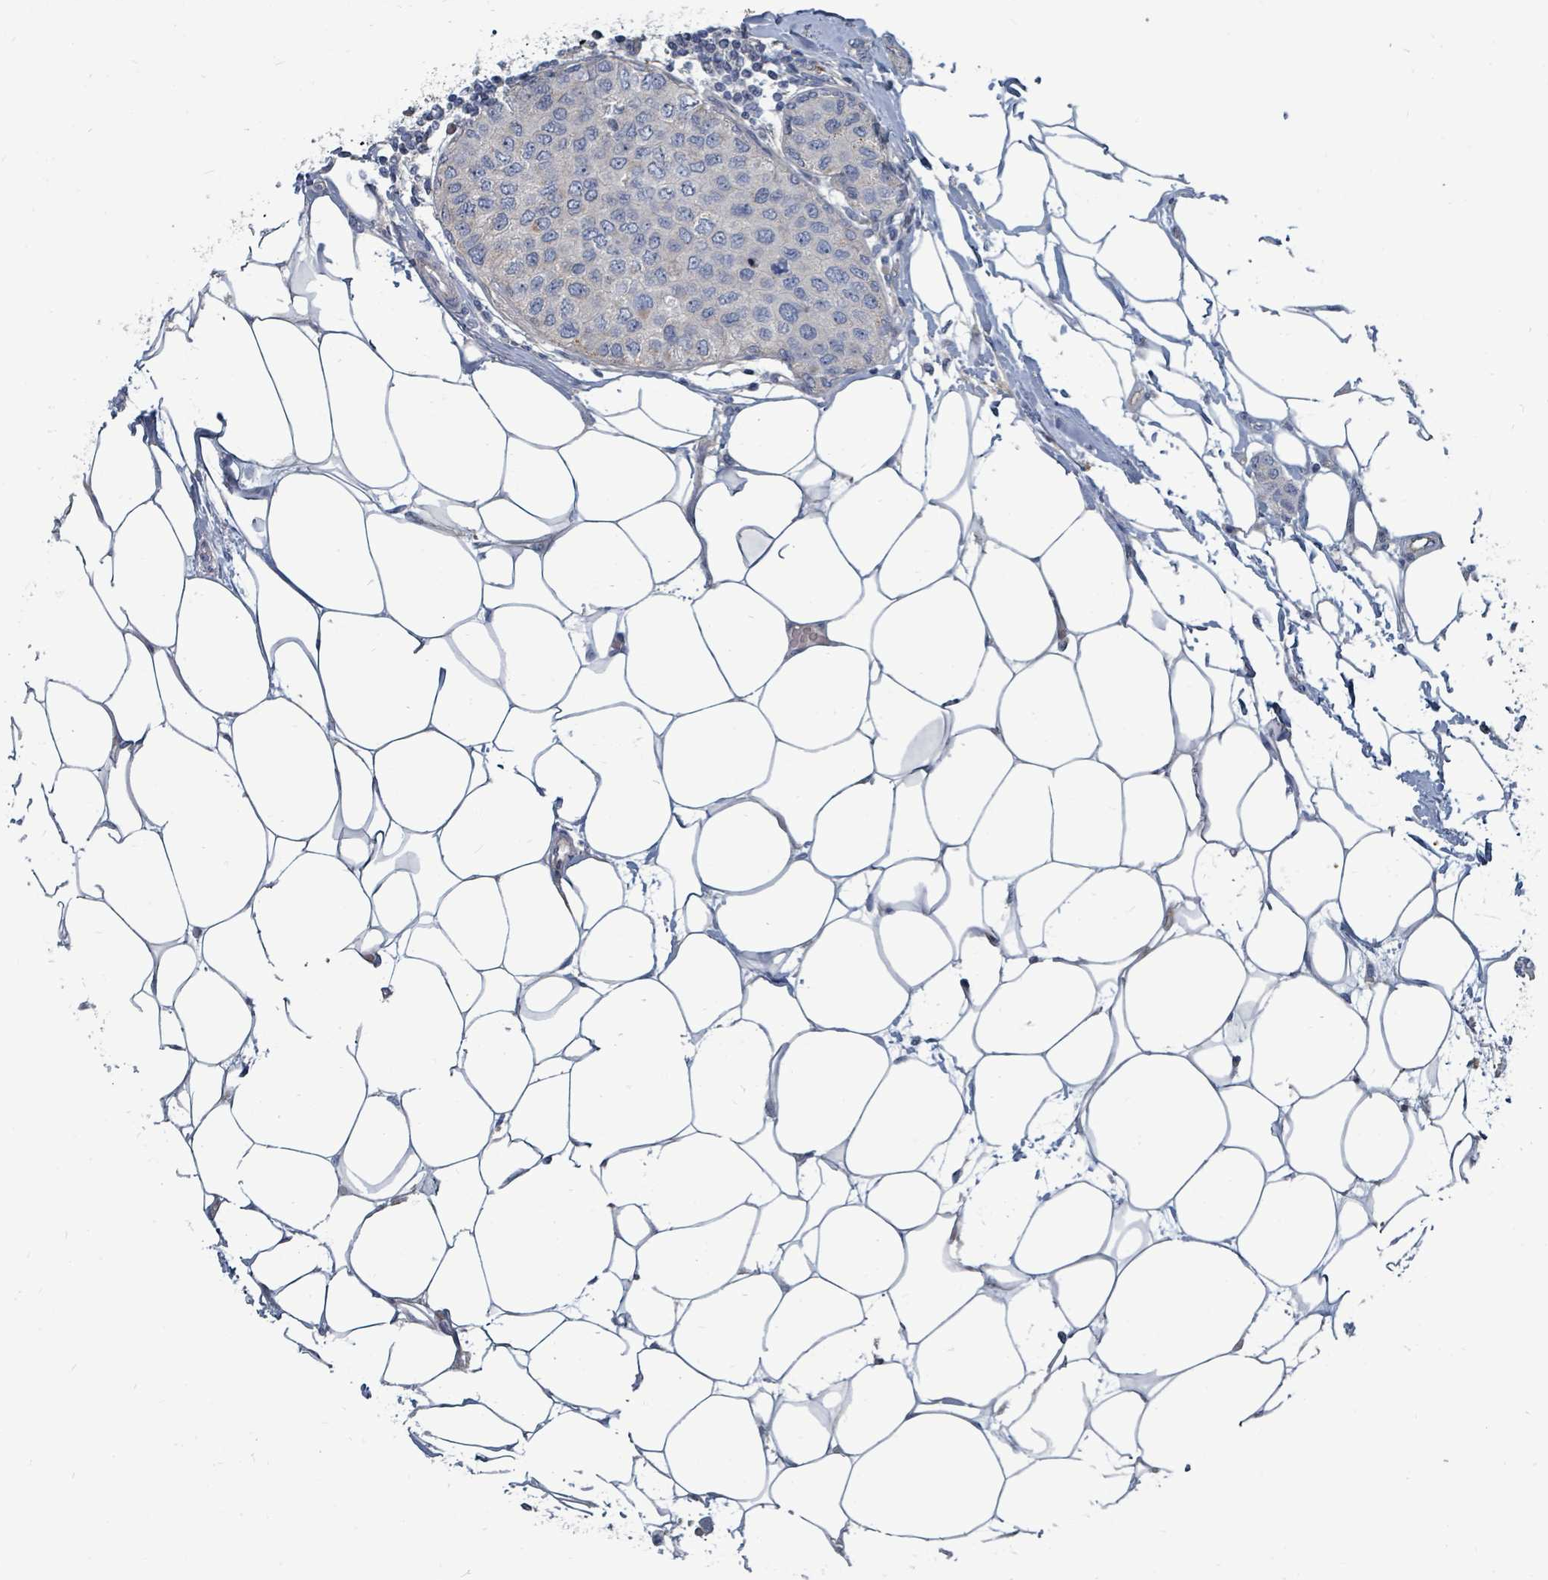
{"staining": {"intensity": "negative", "quantity": "none", "location": "none"}, "tissue": "breast cancer", "cell_type": "Tumor cells", "image_type": "cancer", "snomed": [{"axis": "morphology", "description": "Duct carcinoma"}, {"axis": "topography", "description": "Breast"}], "caption": "Human breast invasive ductal carcinoma stained for a protein using immunohistochemistry displays no expression in tumor cells.", "gene": "TRDMT1", "patient": {"sex": "female", "age": 72}}